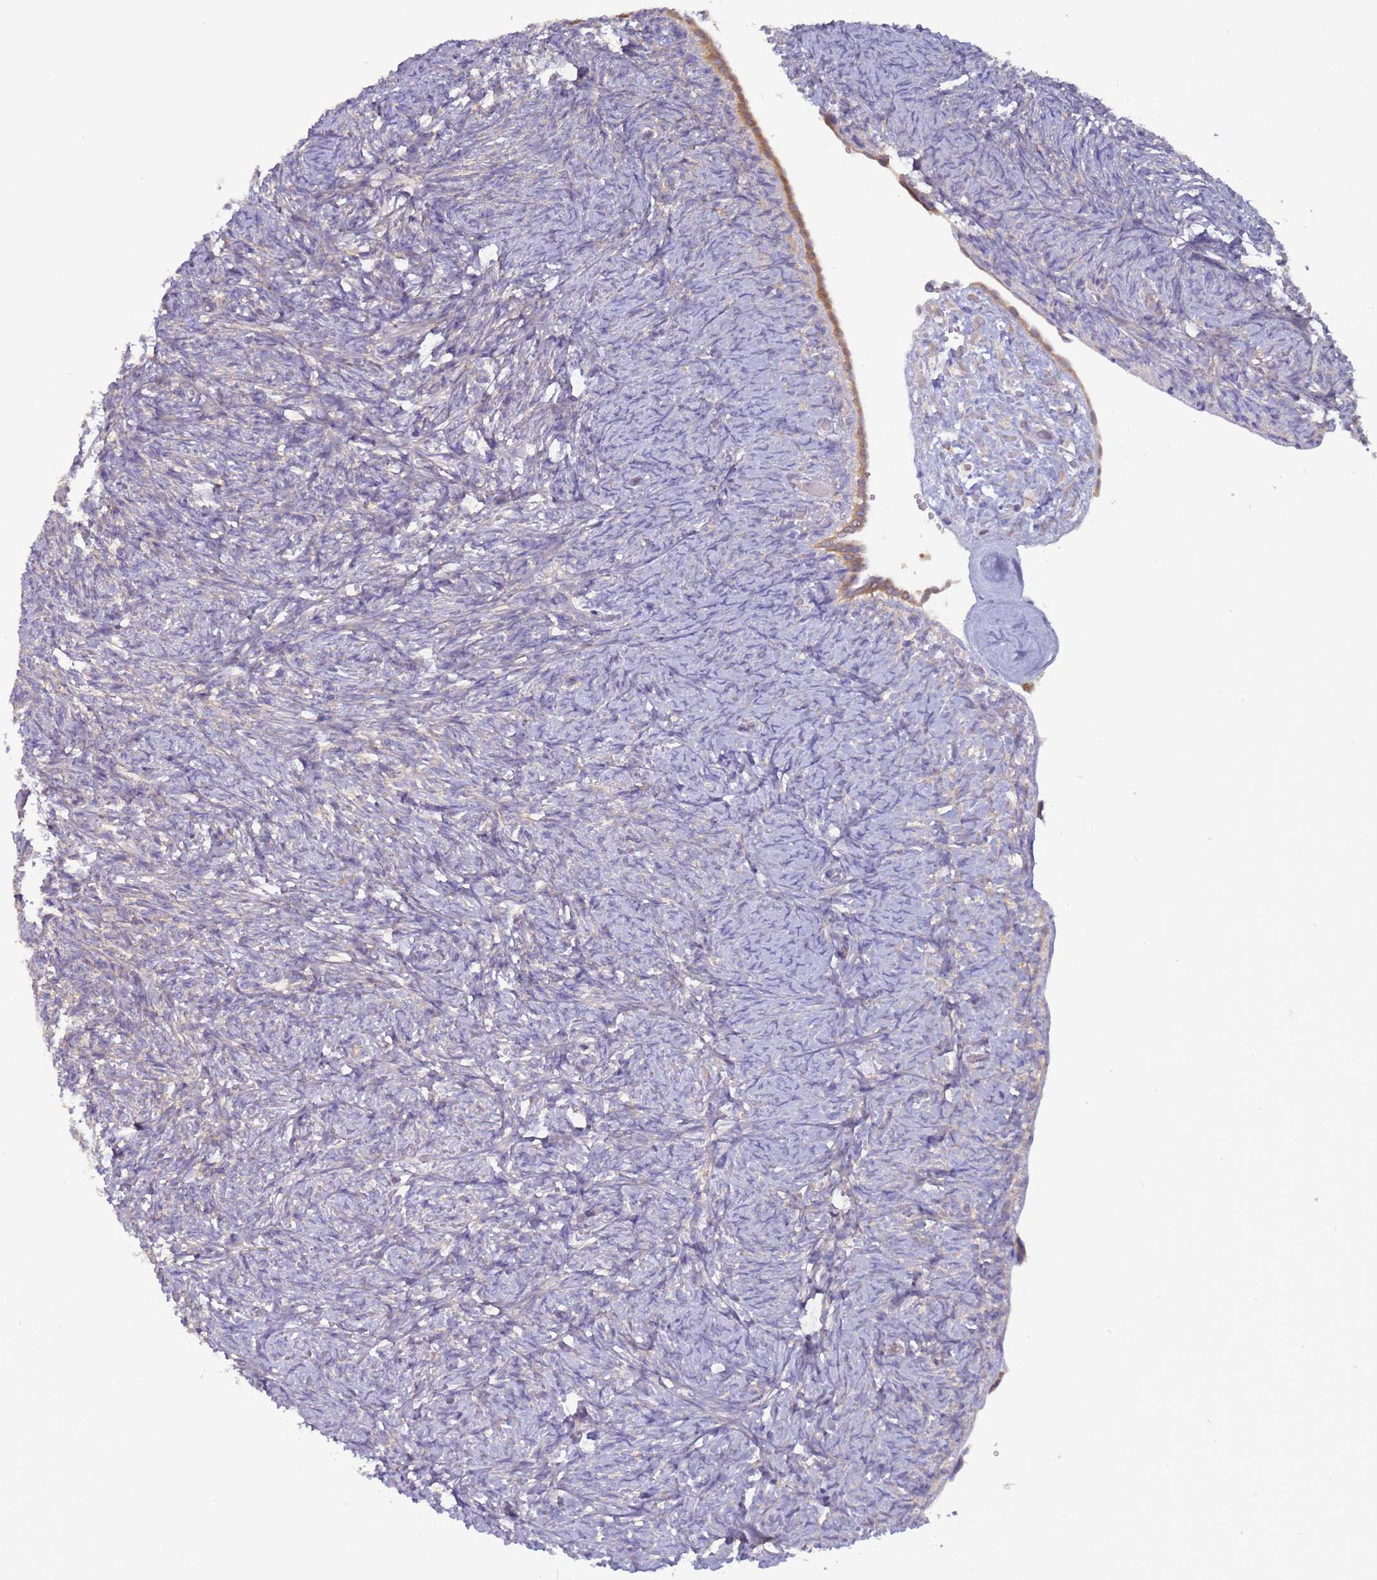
{"staining": {"intensity": "weak", "quantity": ">75%", "location": "cytoplasmic/membranous"}, "tissue": "ovary", "cell_type": "Follicle cells", "image_type": "normal", "snomed": [{"axis": "morphology", "description": "Normal tissue, NOS"}, {"axis": "topography", "description": "Ovary"}], "caption": "Immunohistochemistry photomicrograph of unremarkable ovary stained for a protein (brown), which reveals low levels of weak cytoplasmic/membranous positivity in about >75% of follicle cells.", "gene": "UQCRQ", "patient": {"sex": "female", "age": 41}}